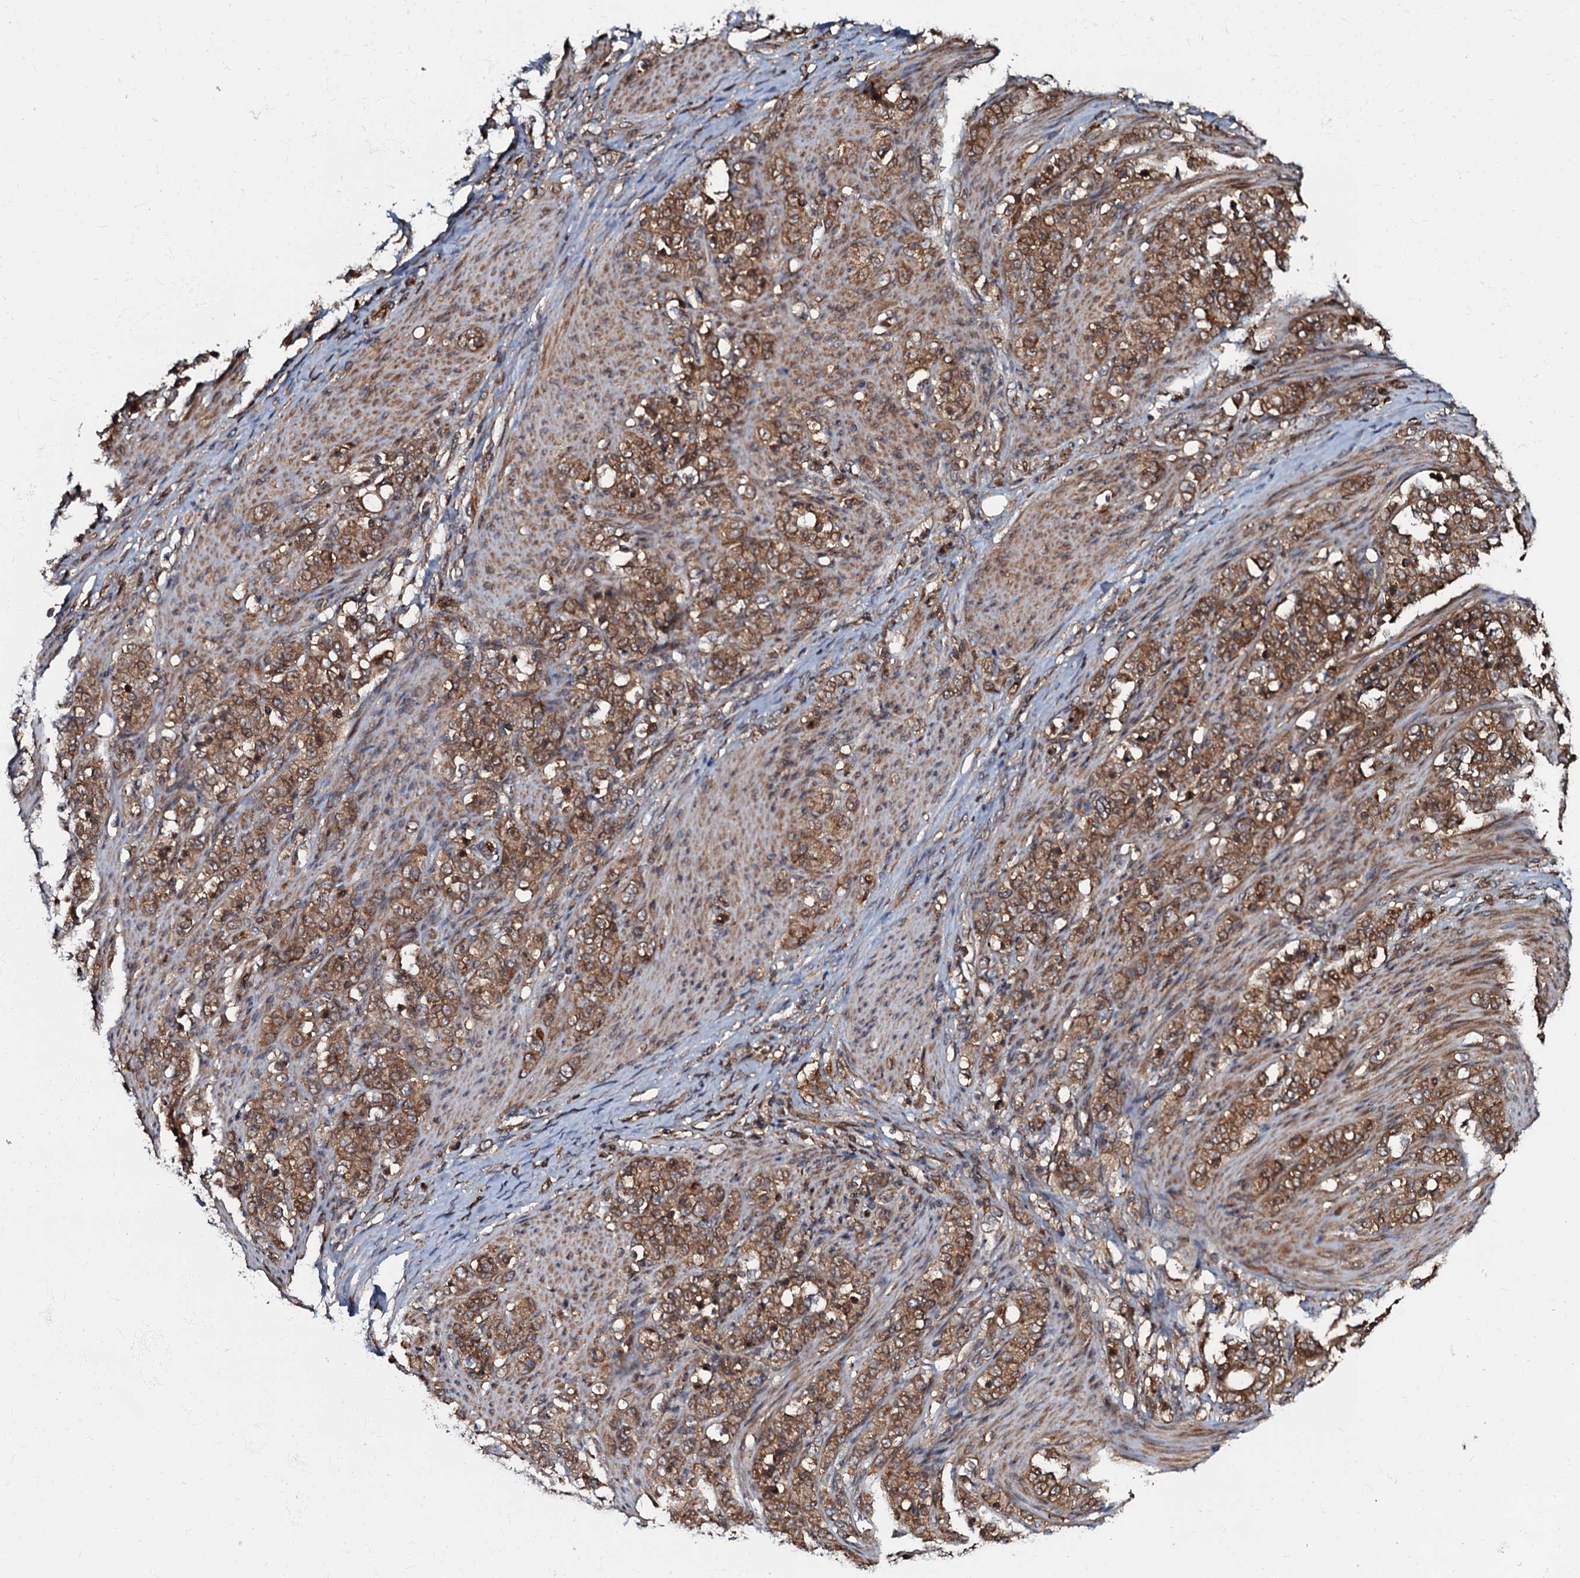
{"staining": {"intensity": "moderate", "quantity": ">75%", "location": "cytoplasmic/membranous"}, "tissue": "stomach cancer", "cell_type": "Tumor cells", "image_type": "cancer", "snomed": [{"axis": "morphology", "description": "Adenocarcinoma, NOS"}, {"axis": "topography", "description": "Stomach"}], "caption": "A high-resolution histopathology image shows immunohistochemistry (IHC) staining of adenocarcinoma (stomach), which shows moderate cytoplasmic/membranous expression in approximately >75% of tumor cells. The staining was performed using DAB (3,3'-diaminobenzidine), with brown indicating positive protein expression. Nuclei are stained blue with hematoxylin.", "gene": "OSBP", "patient": {"sex": "female", "age": 79}}